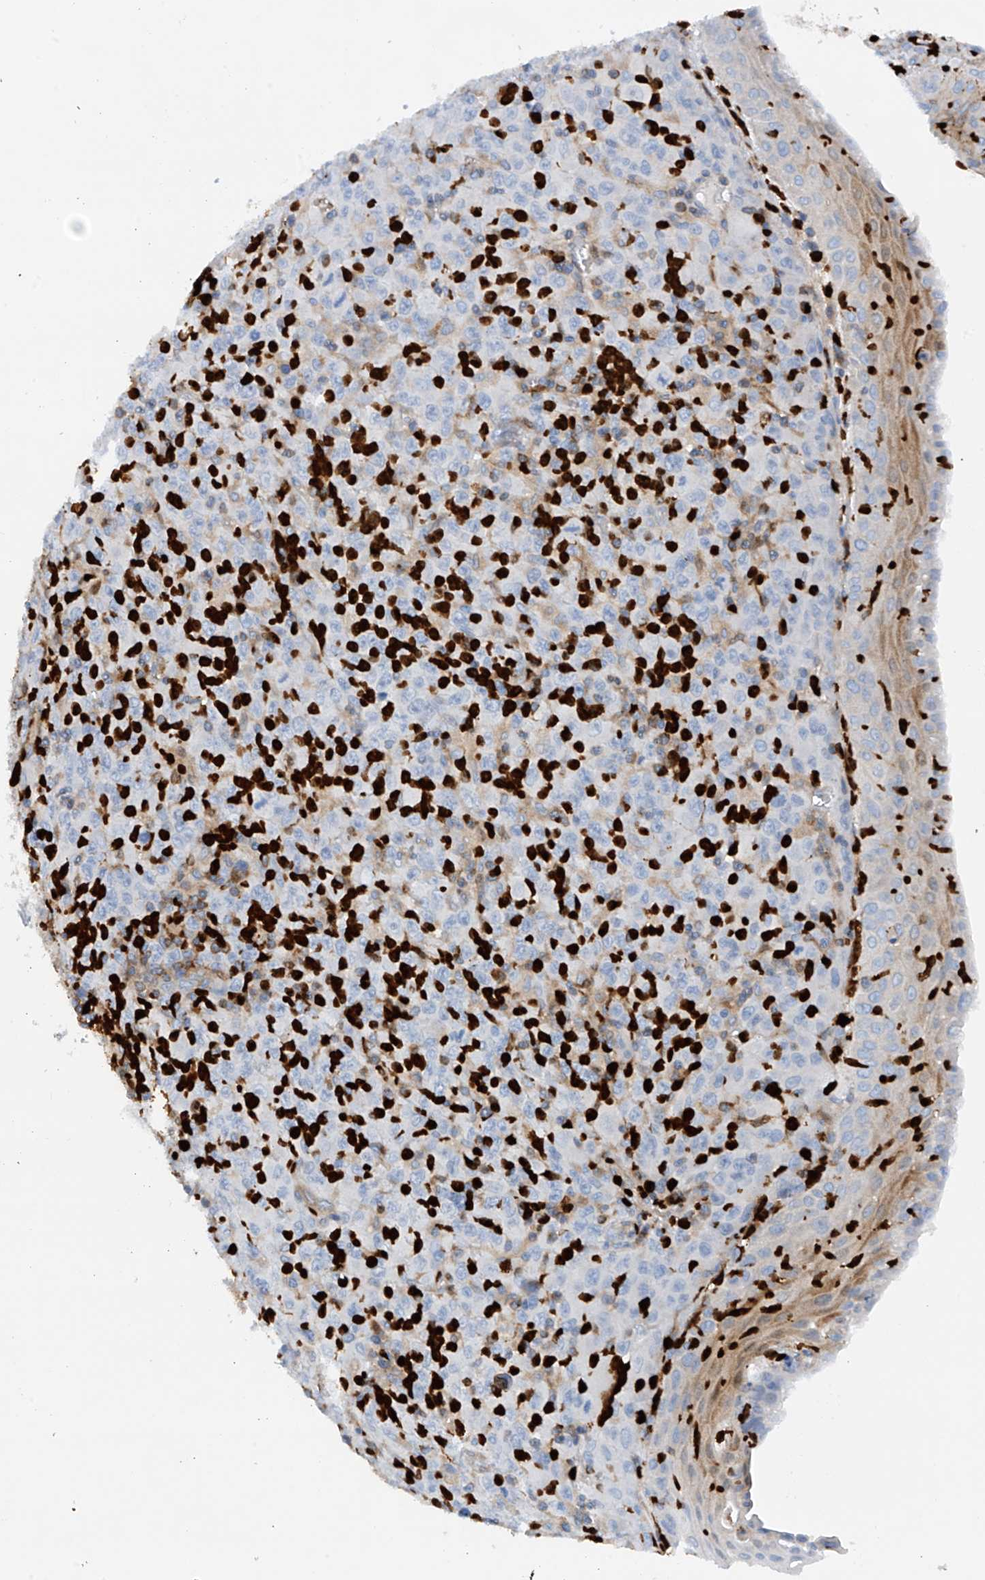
{"staining": {"intensity": "negative", "quantity": "none", "location": "none"}, "tissue": "melanoma", "cell_type": "Tumor cells", "image_type": "cancer", "snomed": [{"axis": "morphology", "description": "Malignant melanoma, Metastatic site"}, {"axis": "topography", "description": "Skin"}], "caption": "A high-resolution image shows immunohistochemistry staining of melanoma, which reveals no significant positivity in tumor cells. Brightfield microscopy of immunohistochemistry (IHC) stained with DAB (brown) and hematoxylin (blue), captured at high magnification.", "gene": "PHACTR2", "patient": {"sex": "female", "age": 56}}